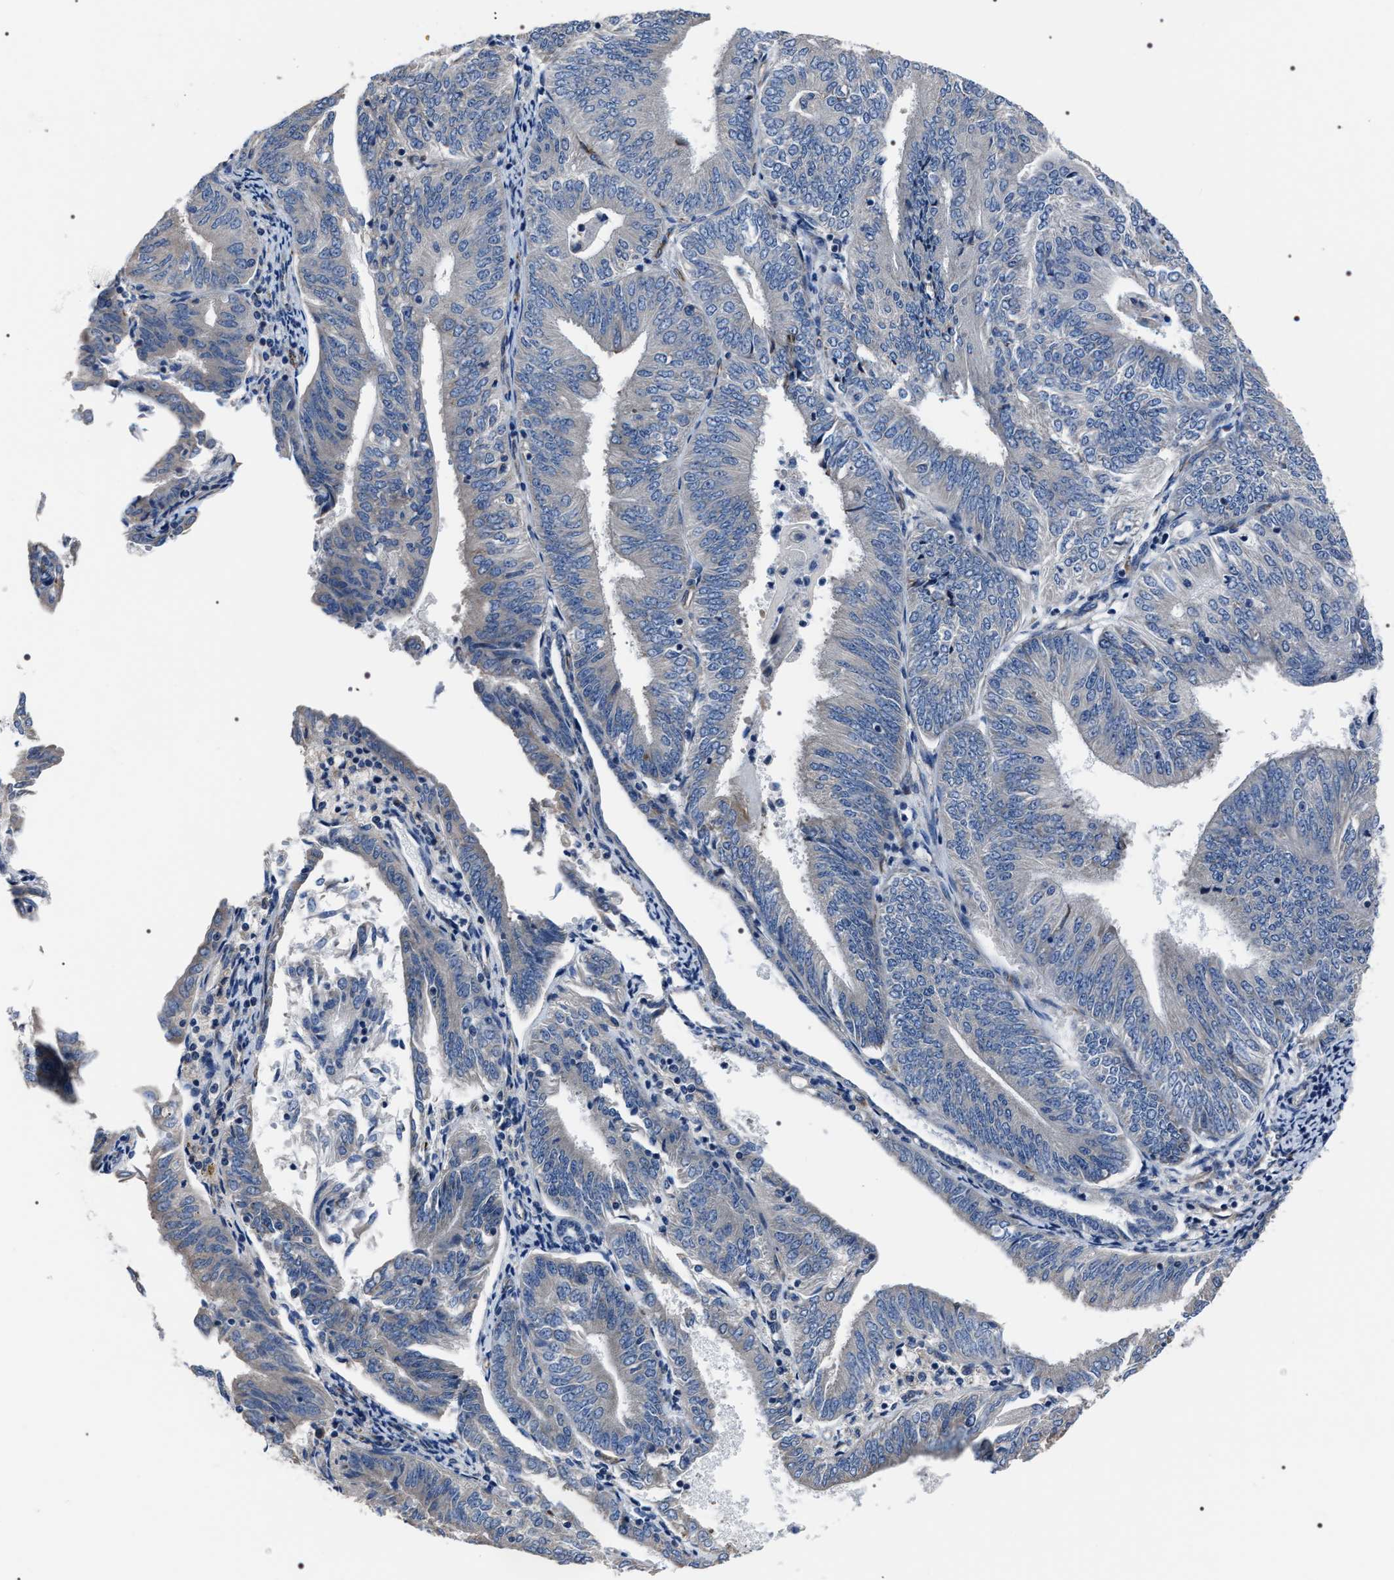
{"staining": {"intensity": "negative", "quantity": "none", "location": "none"}, "tissue": "endometrial cancer", "cell_type": "Tumor cells", "image_type": "cancer", "snomed": [{"axis": "morphology", "description": "Adenocarcinoma, NOS"}, {"axis": "topography", "description": "Endometrium"}], "caption": "Immunohistochemical staining of endometrial cancer (adenocarcinoma) demonstrates no significant positivity in tumor cells.", "gene": "PKD1L1", "patient": {"sex": "female", "age": 58}}